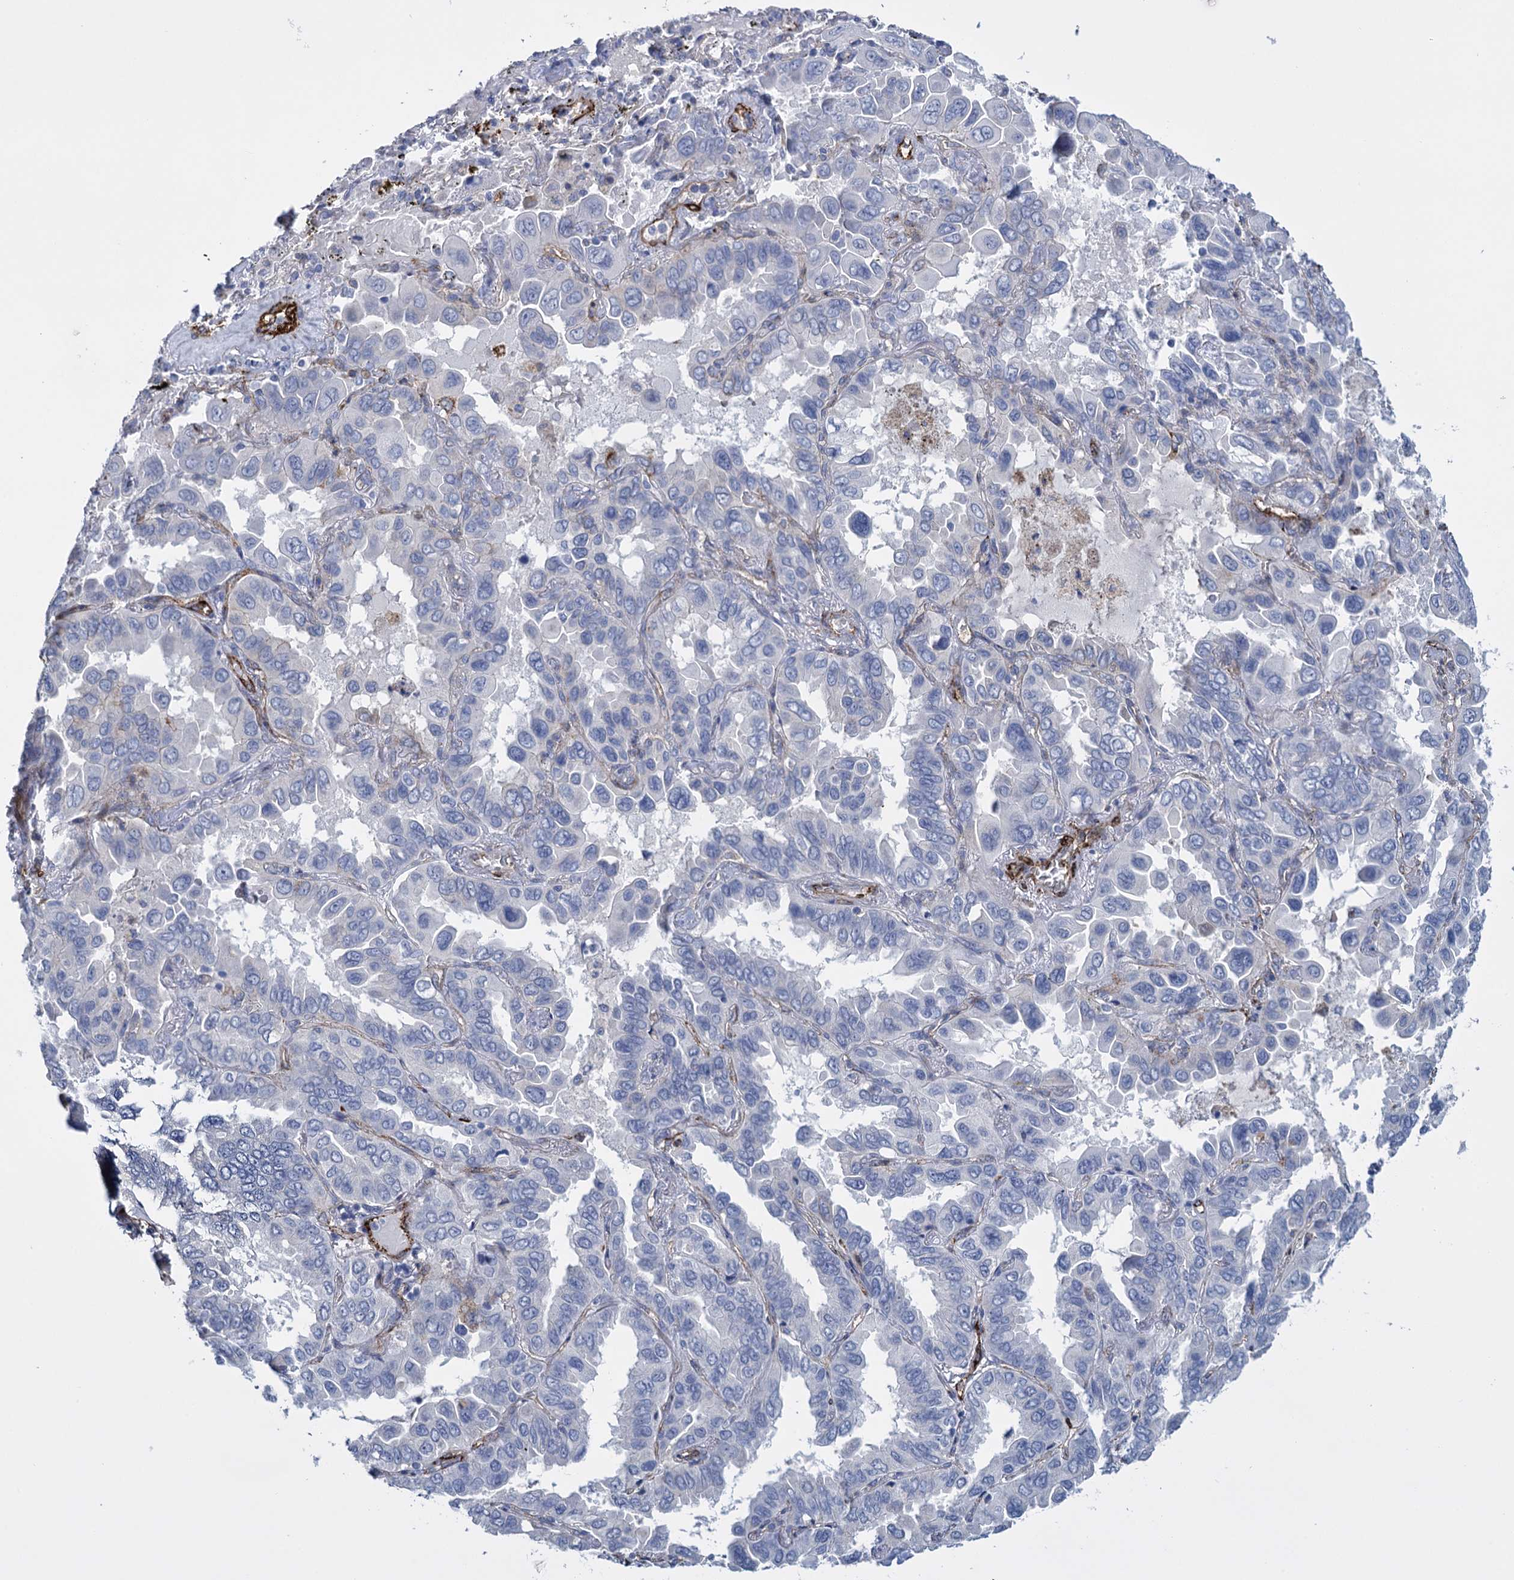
{"staining": {"intensity": "negative", "quantity": "none", "location": "none"}, "tissue": "lung cancer", "cell_type": "Tumor cells", "image_type": "cancer", "snomed": [{"axis": "morphology", "description": "Adenocarcinoma, NOS"}, {"axis": "topography", "description": "Lung"}], "caption": "Immunohistochemistry (IHC) of human lung cancer (adenocarcinoma) displays no positivity in tumor cells.", "gene": "SNCG", "patient": {"sex": "male", "age": 64}}